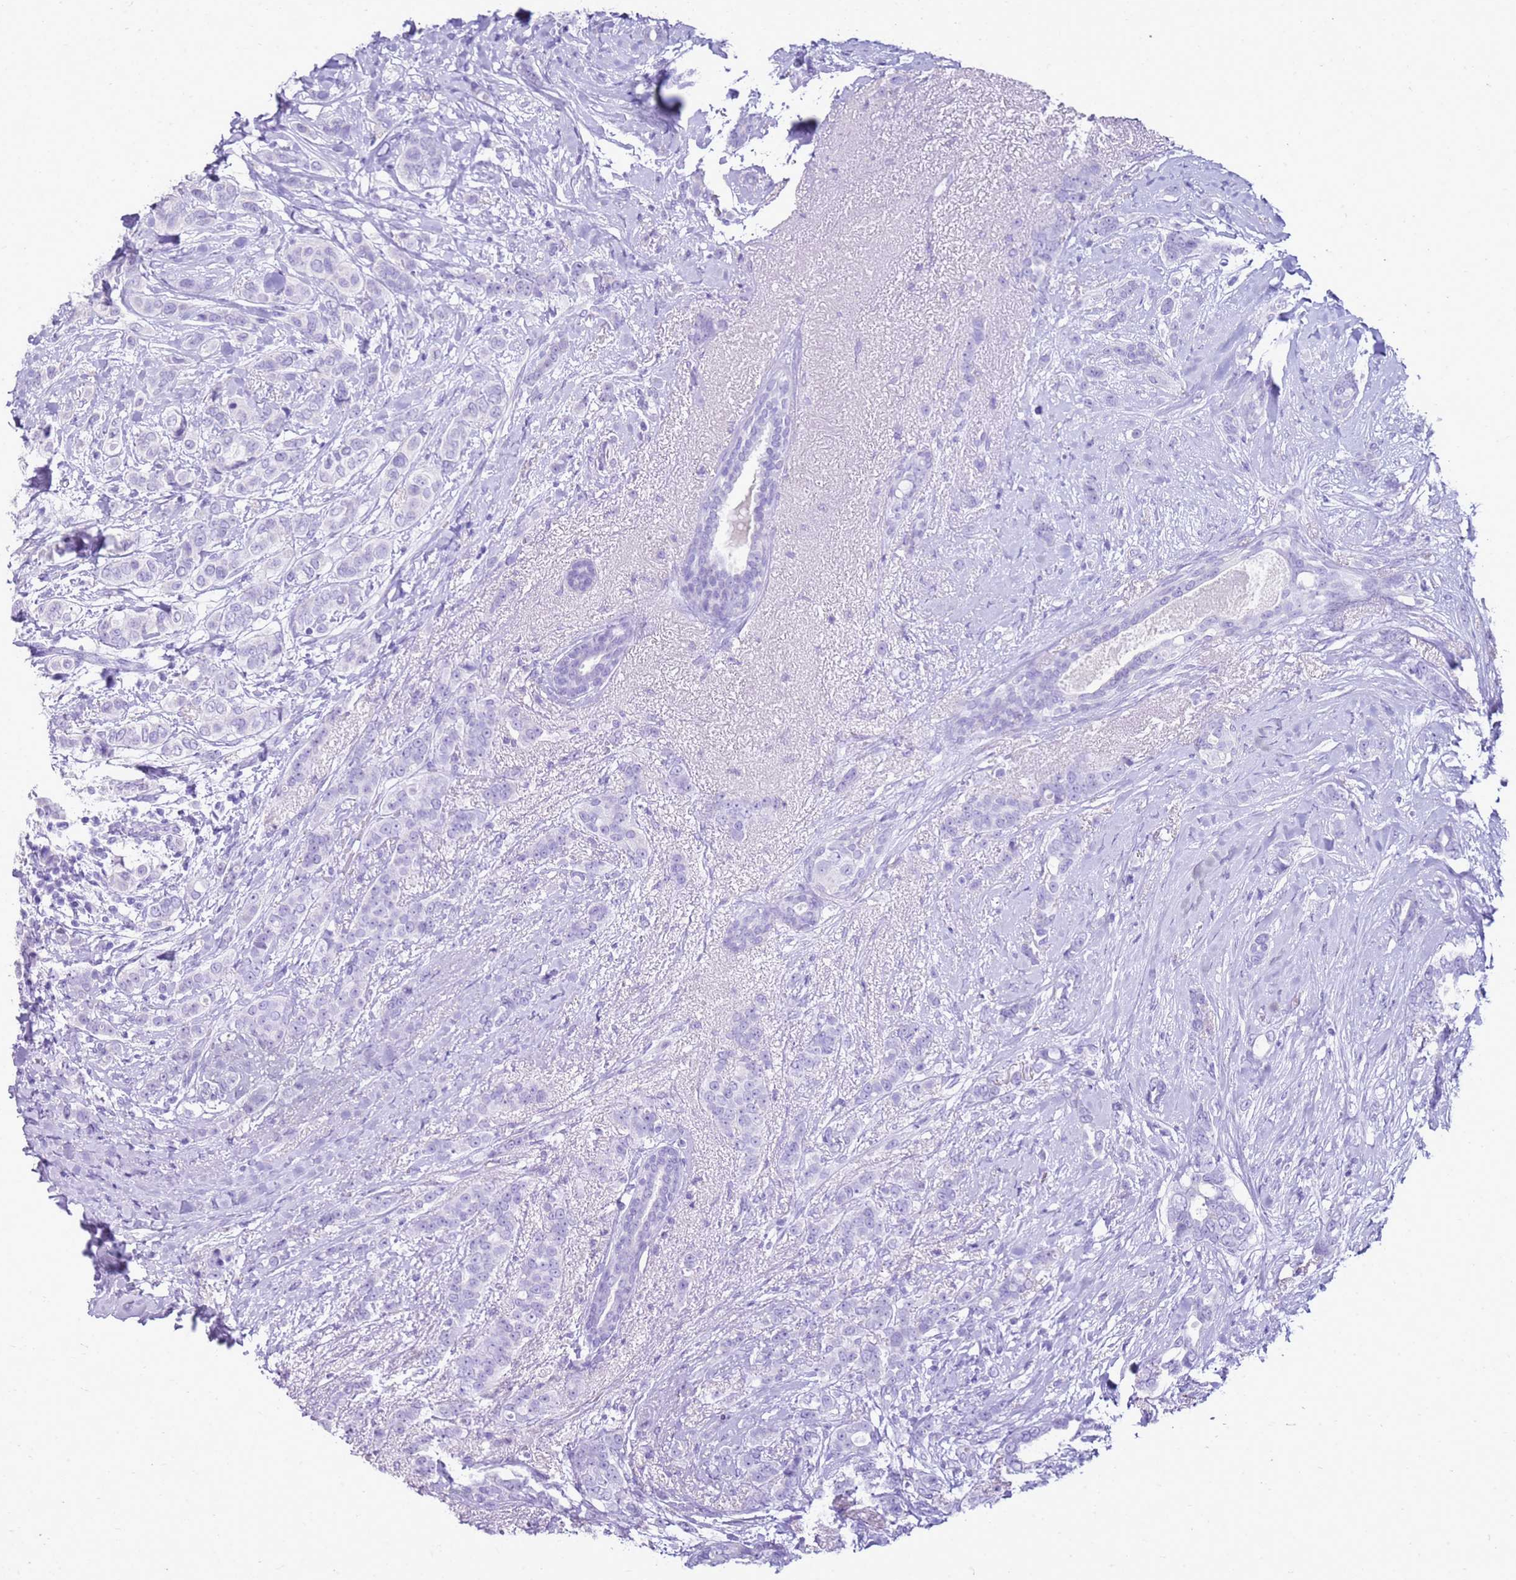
{"staining": {"intensity": "negative", "quantity": "none", "location": "none"}, "tissue": "breast cancer", "cell_type": "Tumor cells", "image_type": "cancer", "snomed": [{"axis": "morphology", "description": "Lobular carcinoma"}, {"axis": "topography", "description": "Breast"}], "caption": "DAB (3,3'-diaminobenzidine) immunohistochemical staining of breast lobular carcinoma exhibits no significant staining in tumor cells. (DAB (3,3'-diaminobenzidine) immunohistochemistry (IHC), high magnification).", "gene": "CA8", "patient": {"sex": "female", "age": 51}}